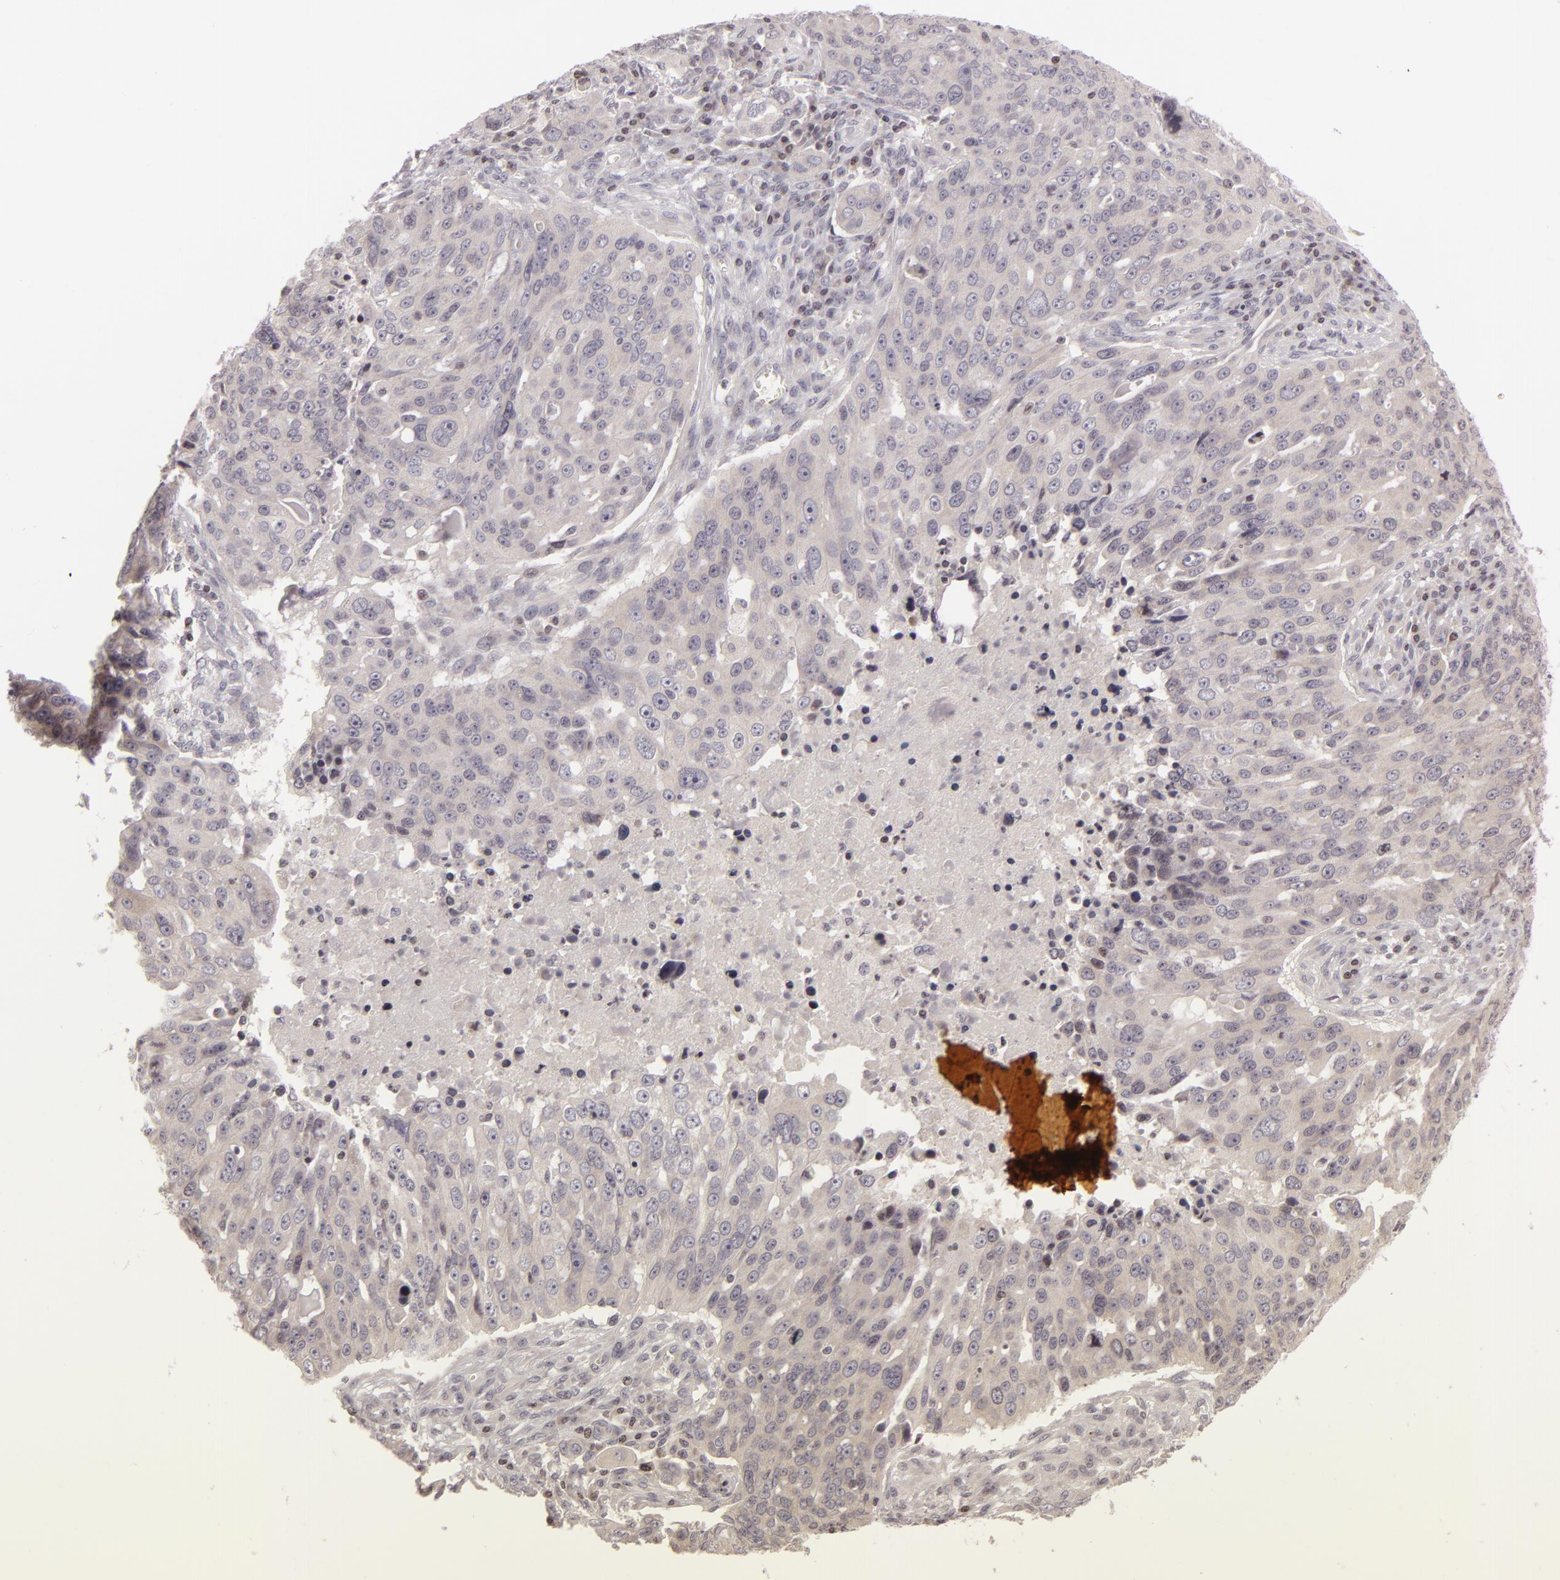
{"staining": {"intensity": "negative", "quantity": "none", "location": "none"}, "tissue": "ovarian cancer", "cell_type": "Tumor cells", "image_type": "cancer", "snomed": [{"axis": "morphology", "description": "Carcinoma, endometroid"}, {"axis": "topography", "description": "Ovary"}], "caption": "This is an immunohistochemistry image of ovarian cancer. There is no staining in tumor cells.", "gene": "AKAP6", "patient": {"sex": "female", "age": 75}}